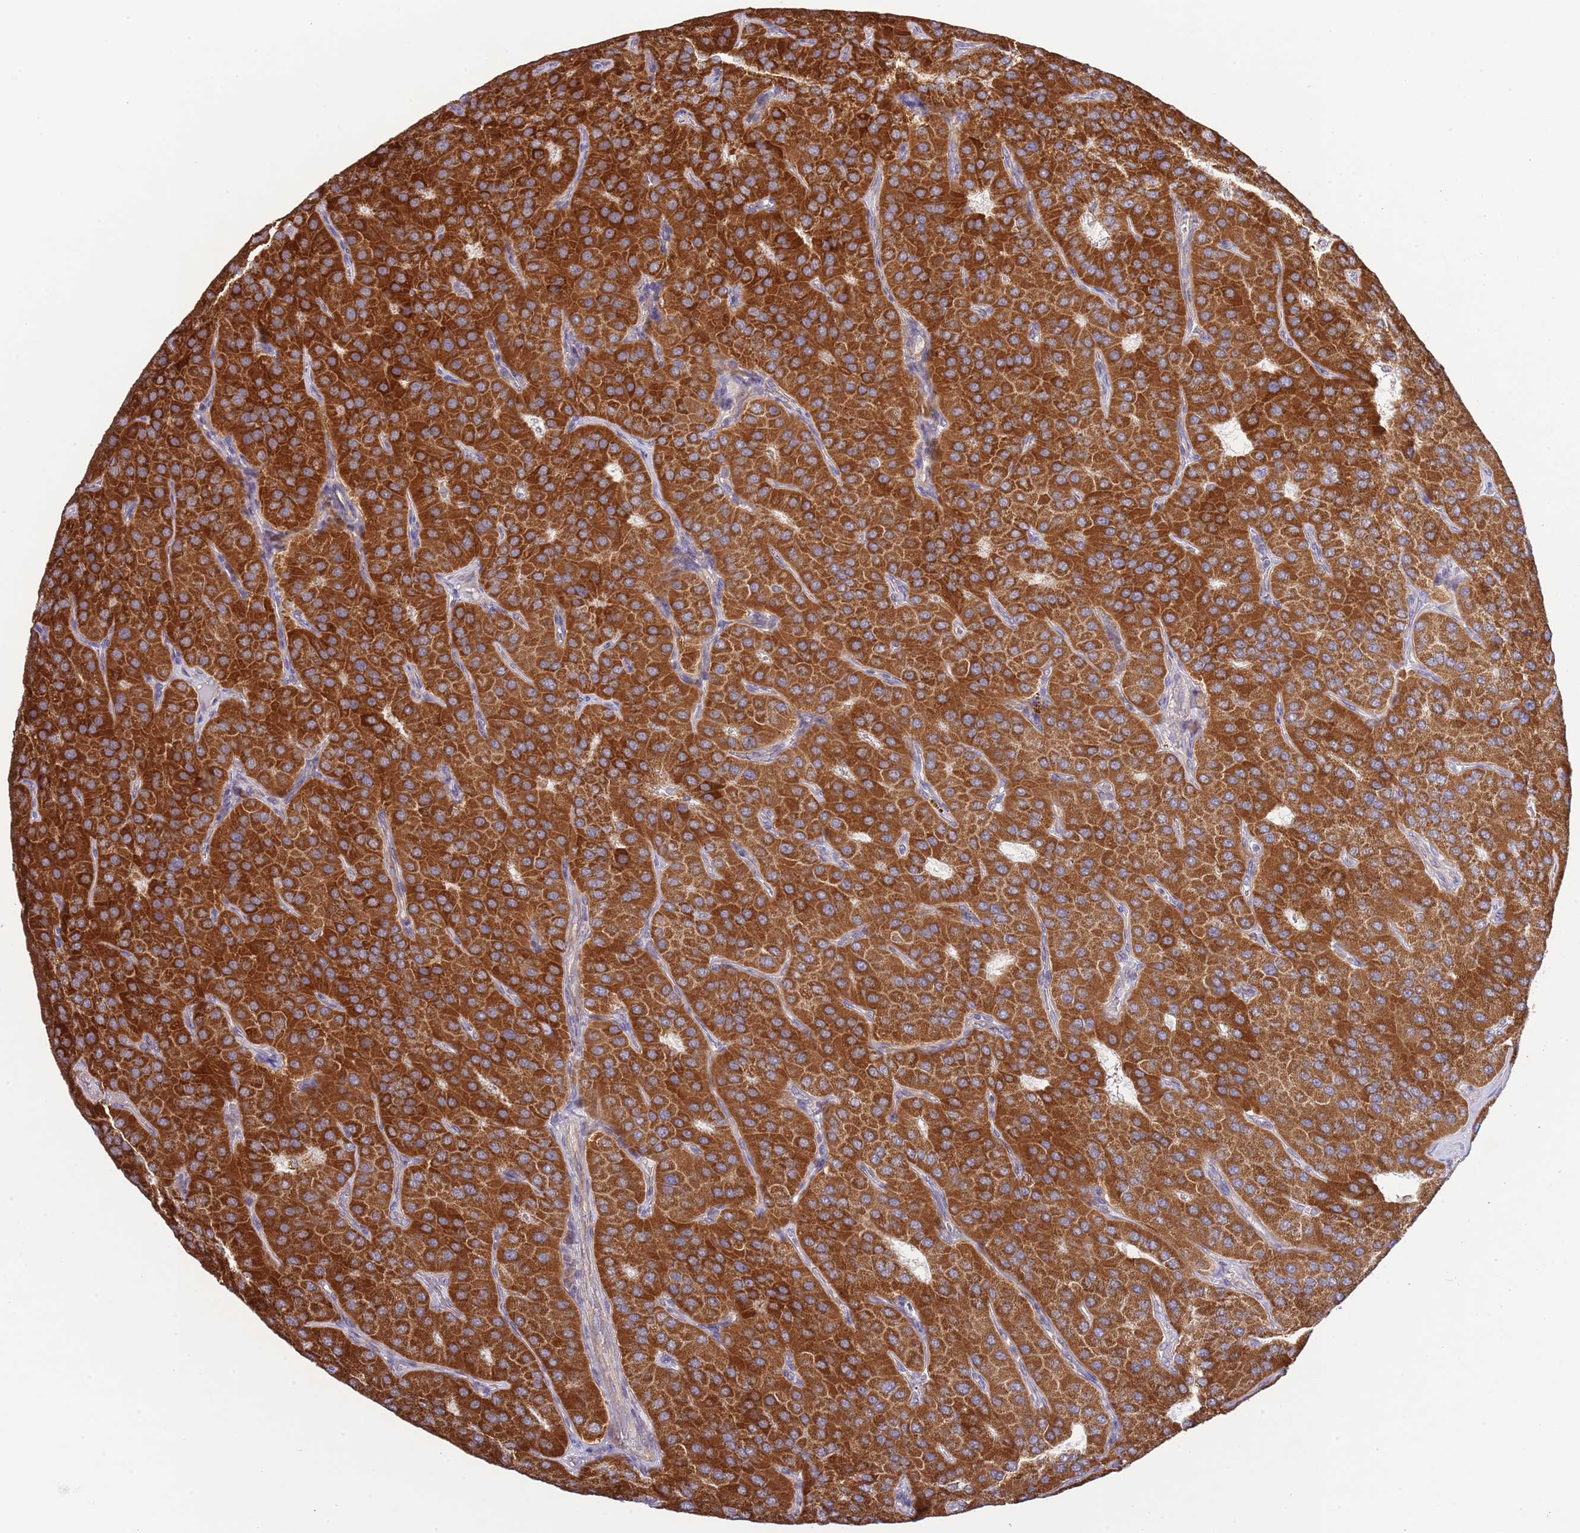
{"staining": {"intensity": "strong", "quantity": ">75%", "location": "cytoplasmic/membranous"}, "tissue": "parathyroid gland", "cell_type": "Glandular cells", "image_type": "normal", "snomed": [{"axis": "morphology", "description": "Normal tissue, NOS"}, {"axis": "morphology", "description": "Adenoma, NOS"}, {"axis": "topography", "description": "Parathyroid gland"}], "caption": "Glandular cells reveal high levels of strong cytoplasmic/membranous expression in about >75% of cells in benign human parathyroid gland. (DAB IHC with brightfield microscopy, high magnification).", "gene": "IVD", "patient": {"sex": "female", "age": 86}}